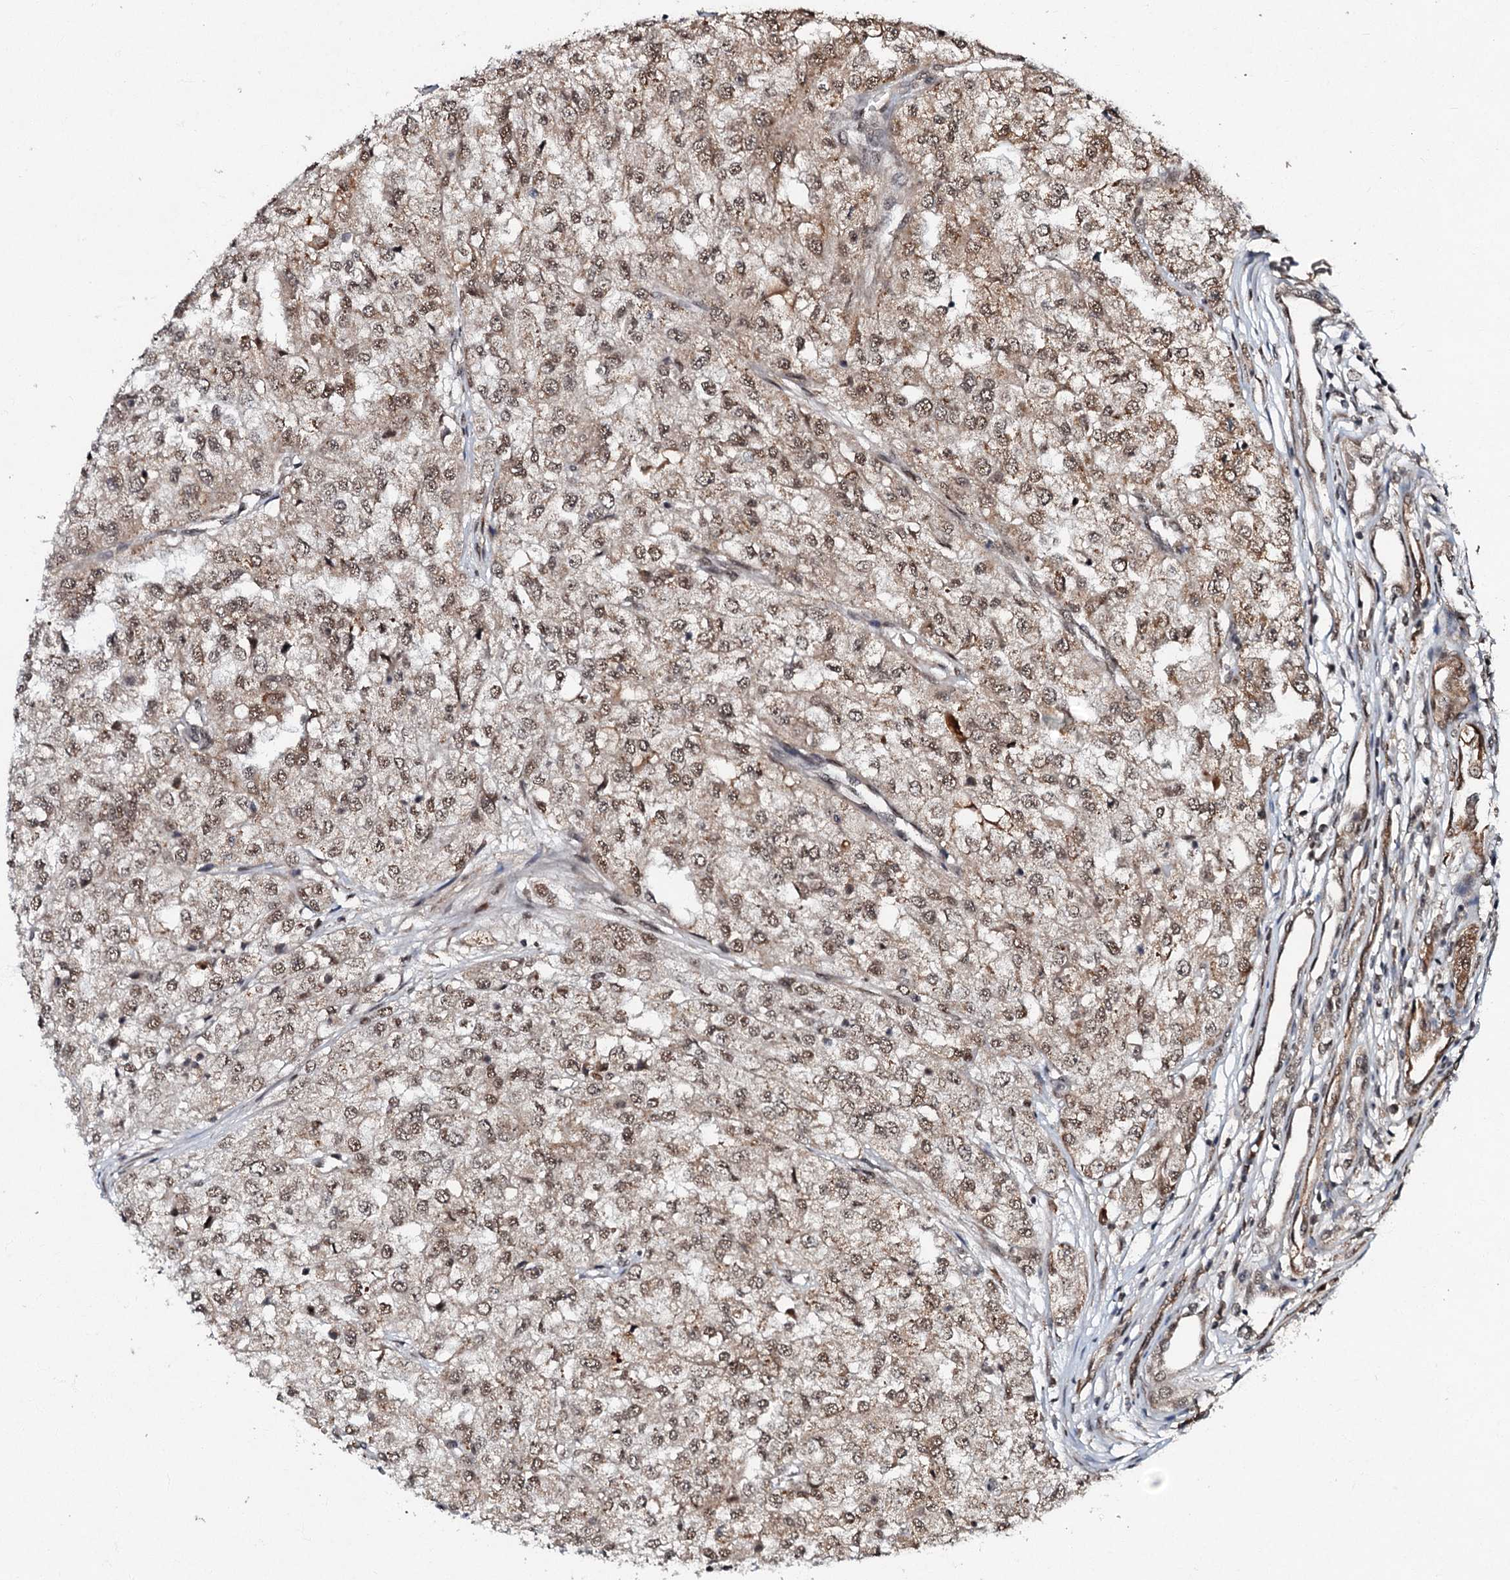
{"staining": {"intensity": "moderate", "quantity": ">75%", "location": "nuclear"}, "tissue": "renal cancer", "cell_type": "Tumor cells", "image_type": "cancer", "snomed": [{"axis": "morphology", "description": "Adenocarcinoma, NOS"}, {"axis": "topography", "description": "Kidney"}], "caption": "About >75% of tumor cells in renal cancer show moderate nuclear protein positivity as visualized by brown immunohistochemical staining.", "gene": "C18orf32", "patient": {"sex": "female", "age": 54}}